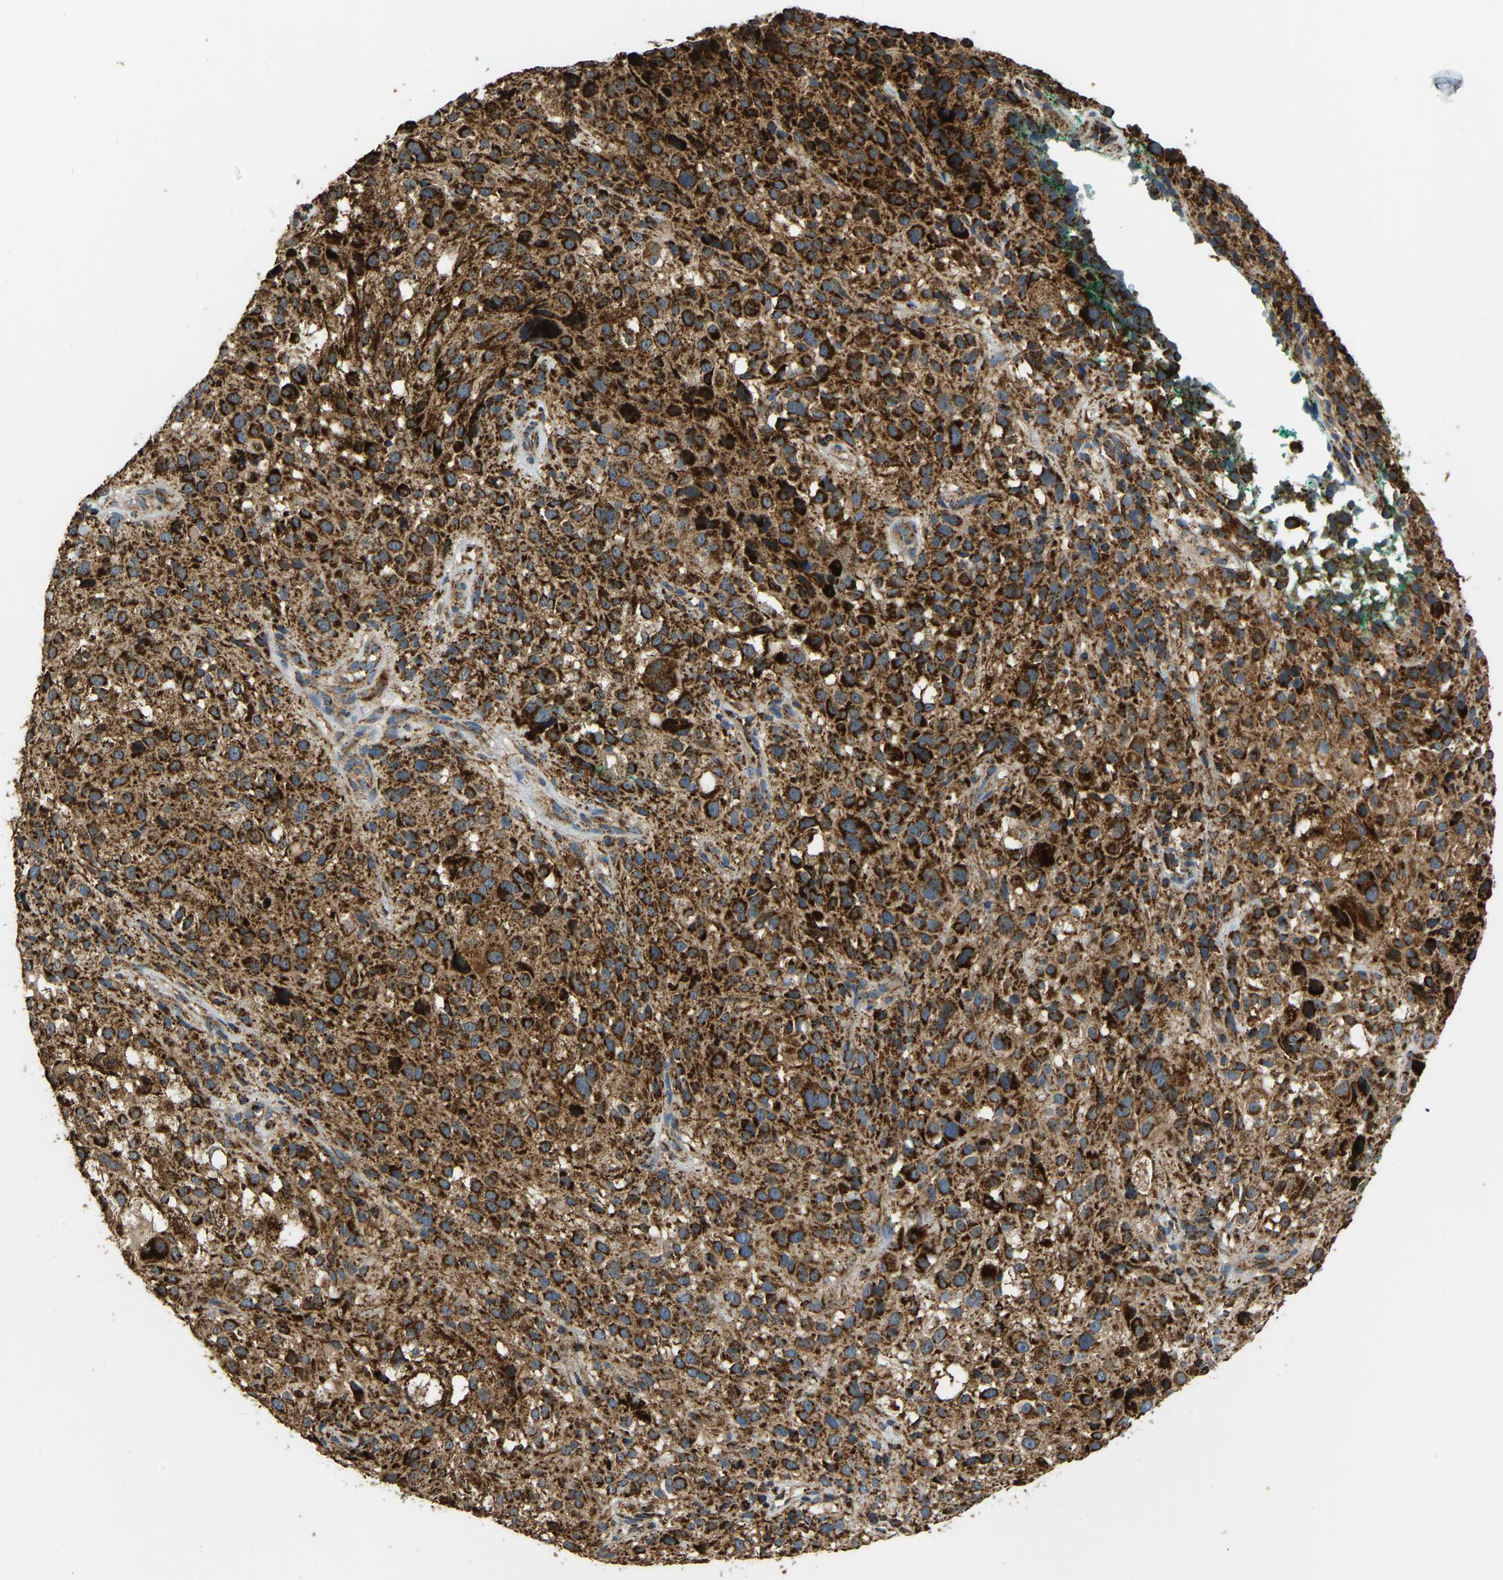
{"staining": {"intensity": "strong", "quantity": ">75%", "location": "cytoplasmic/membranous"}, "tissue": "melanoma", "cell_type": "Tumor cells", "image_type": "cancer", "snomed": [{"axis": "morphology", "description": "Necrosis, NOS"}, {"axis": "morphology", "description": "Malignant melanoma, NOS"}, {"axis": "topography", "description": "Skin"}], "caption": "IHC micrograph of melanoma stained for a protein (brown), which shows high levels of strong cytoplasmic/membranous staining in about >75% of tumor cells.", "gene": "TUFM", "patient": {"sex": "female", "age": 87}}